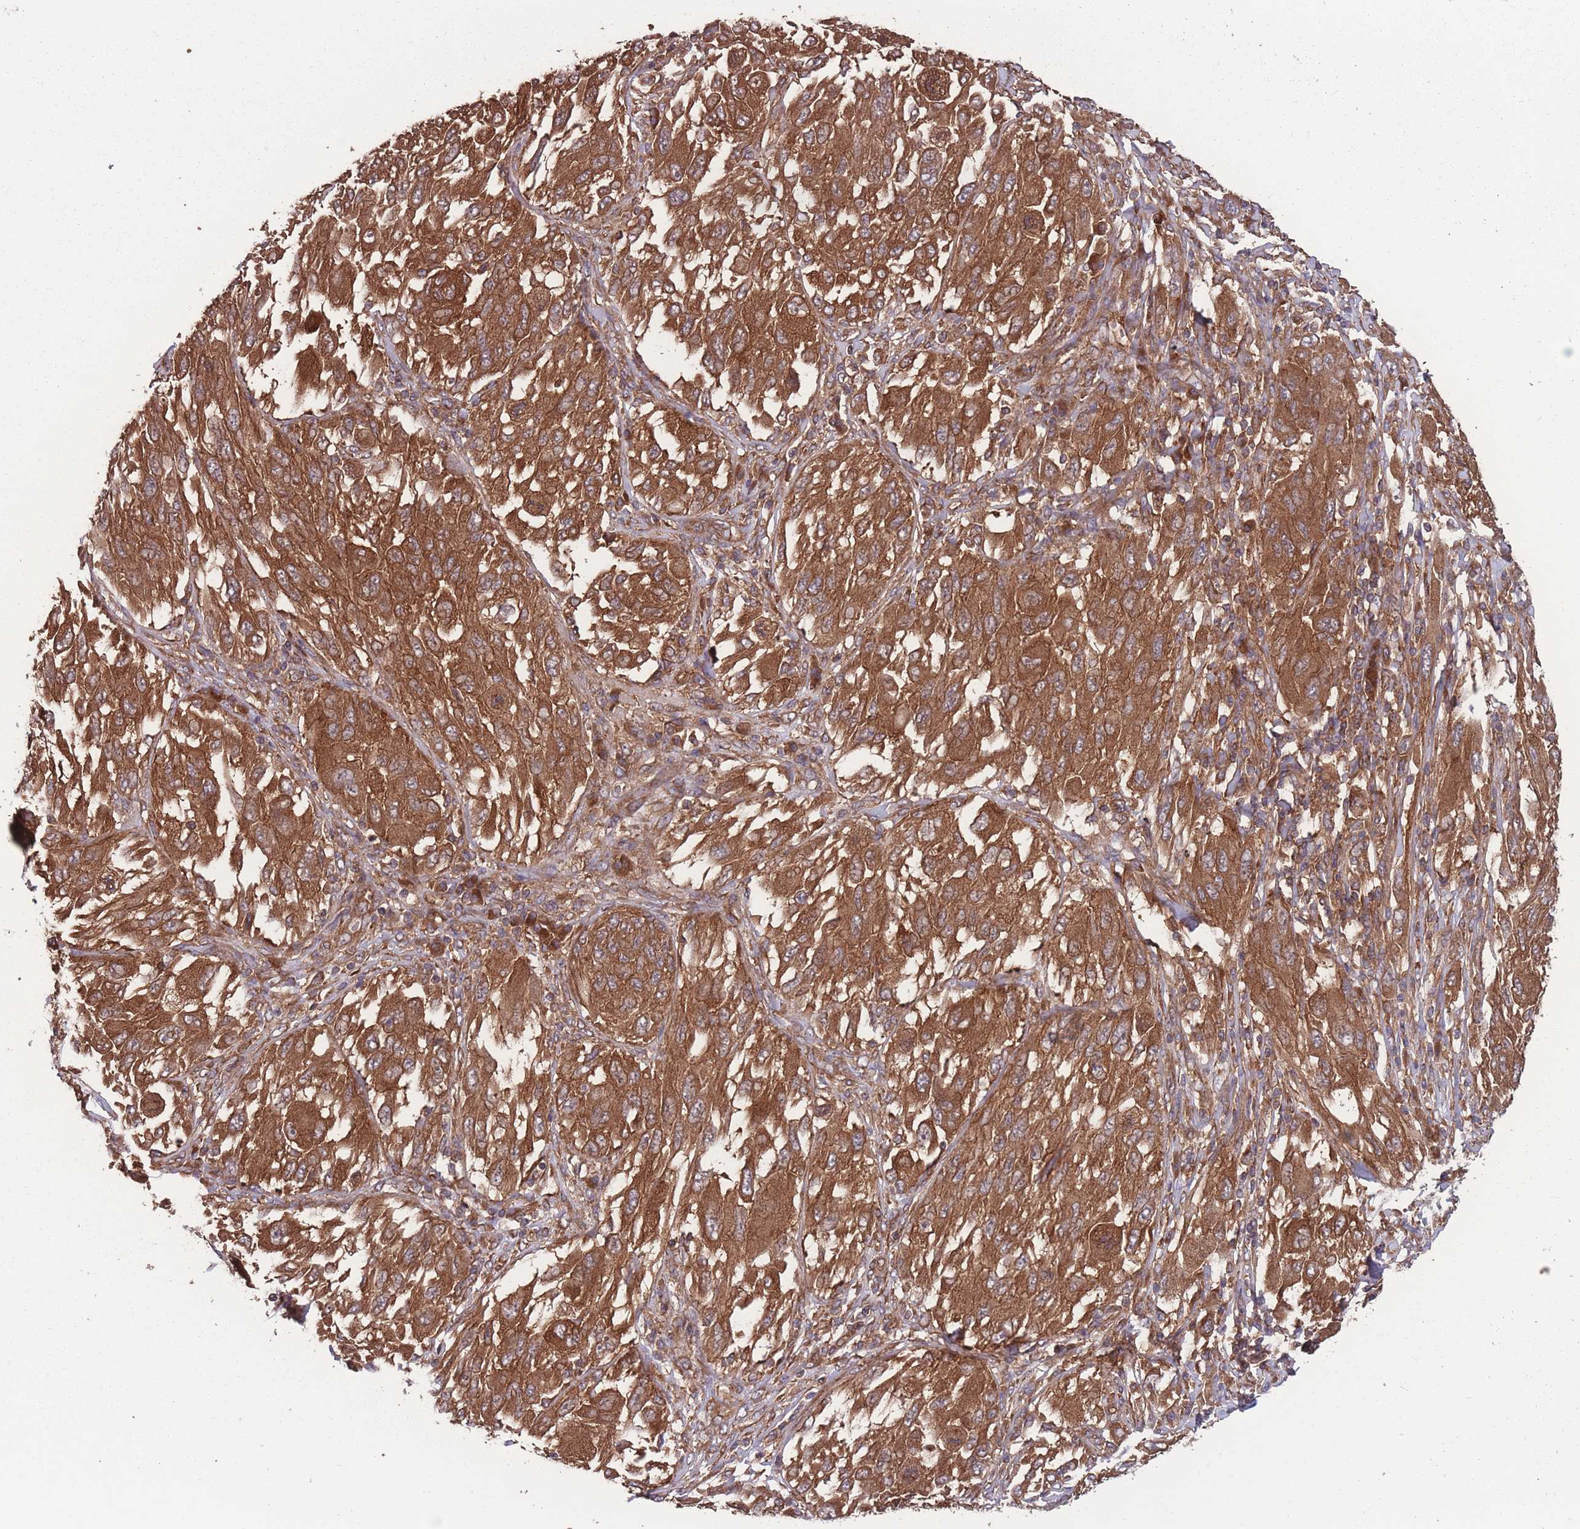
{"staining": {"intensity": "strong", "quantity": ">75%", "location": "cytoplasmic/membranous"}, "tissue": "melanoma", "cell_type": "Tumor cells", "image_type": "cancer", "snomed": [{"axis": "morphology", "description": "Malignant melanoma, NOS"}, {"axis": "topography", "description": "Skin"}], "caption": "A brown stain labels strong cytoplasmic/membranous staining of a protein in melanoma tumor cells. Immunohistochemistry stains the protein in brown and the nuclei are stained blue.", "gene": "ZPR1", "patient": {"sex": "female", "age": 91}}